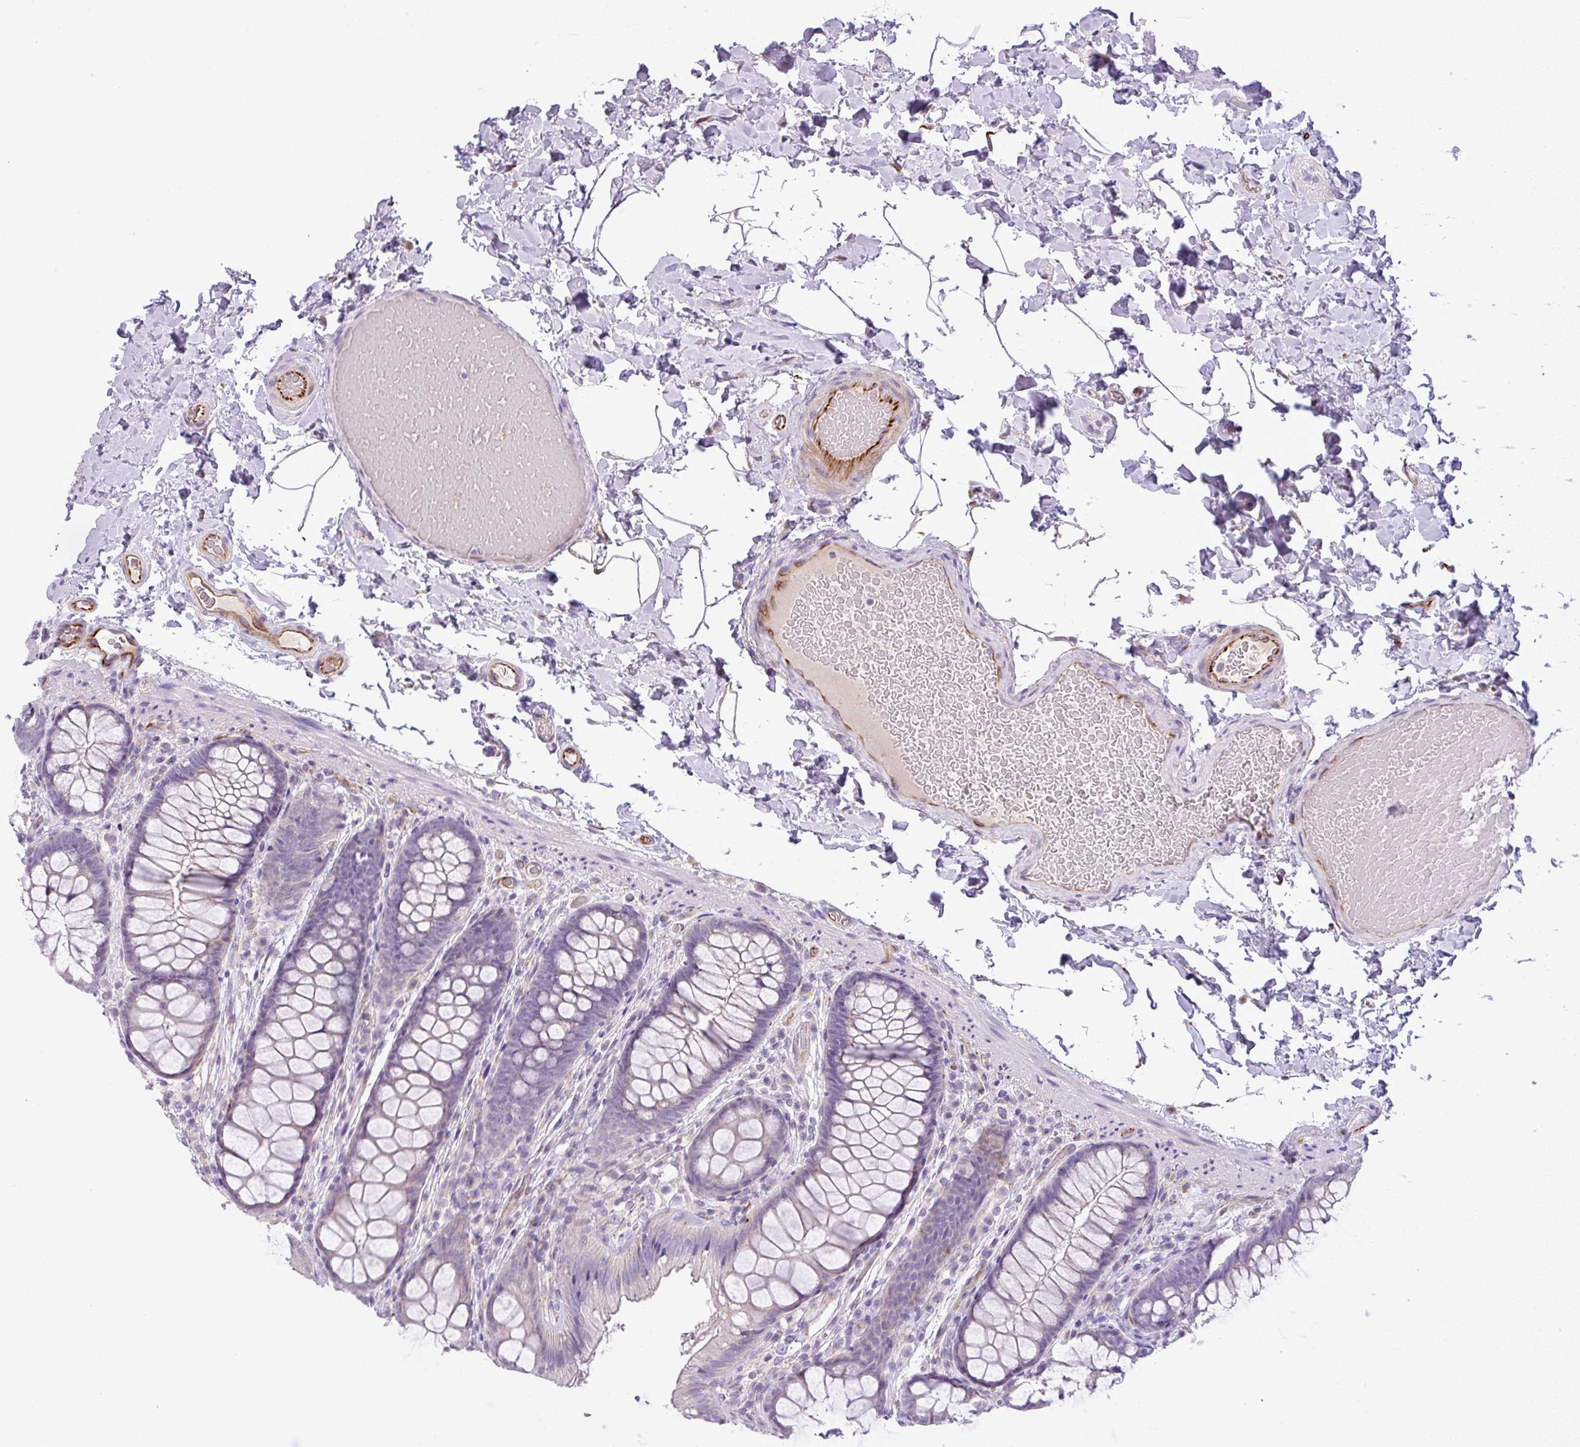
{"staining": {"intensity": "moderate", "quantity": "25%-75%", "location": "cytoplasmic/membranous"}, "tissue": "colon", "cell_type": "Endothelial cells", "image_type": "normal", "snomed": [{"axis": "morphology", "description": "Normal tissue, NOS"}, {"axis": "topography", "description": "Colon"}], "caption": "The histopathology image demonstrates immunohistochemical staining of benign colon. There is moderate cytoplasmic/membranous staining is identified in about 25%-75% of endothelial cells.", "gene": "ENSG00000273748", "patient": {"sex": "male", "age": 46}}